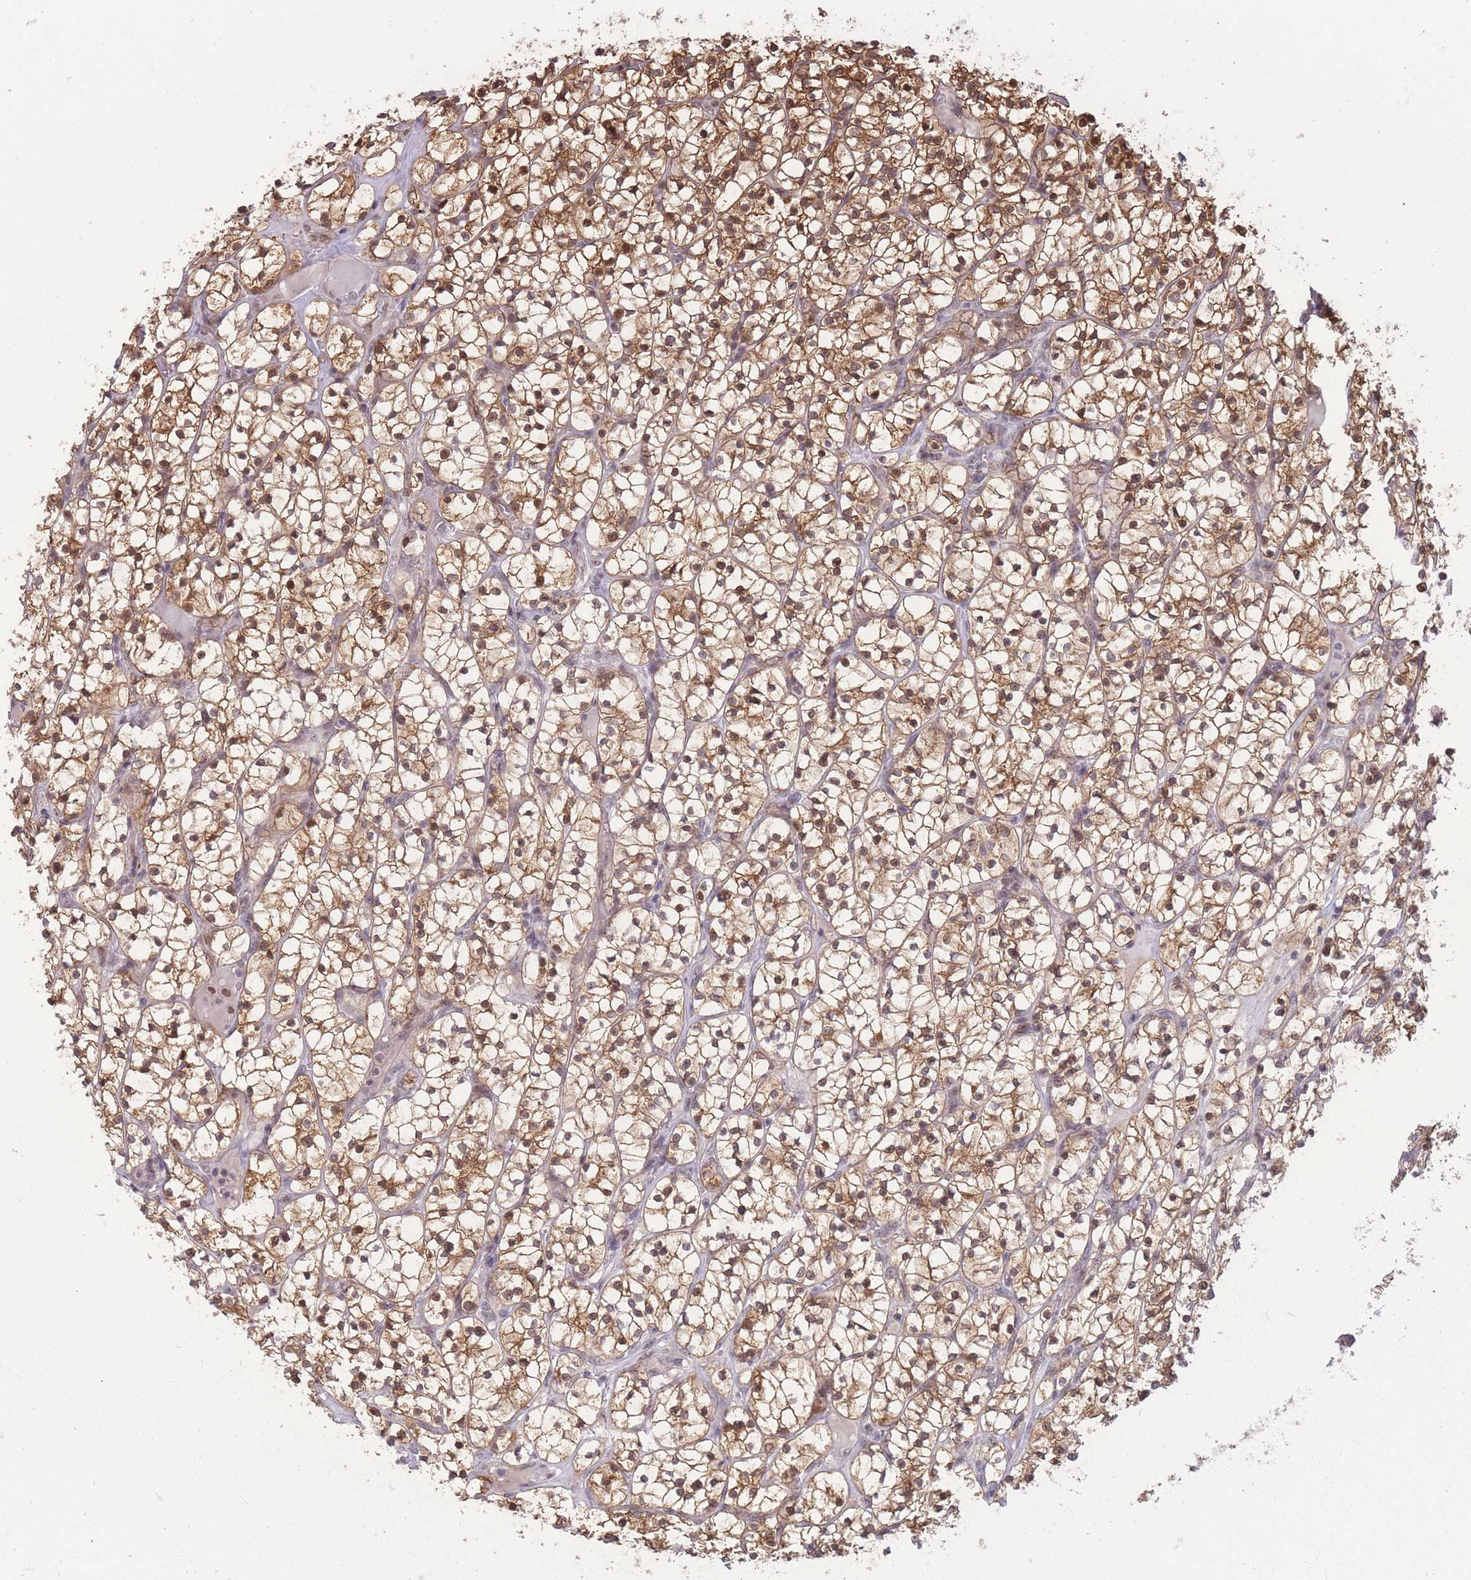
{"staining": {"intensity": "moderate", "quantity": ">75%", "location": "cytoplasmic/membranous,nuclear"}, "tissue": "renal cancer", "cell_type": "Tumor cells", "image_type": "cancer", "snomed": [{"axis": "morphology", "description": "Adenocarcinoma, NOS"}, {"axis": "topography", "description": "Kidney"}], "caption": "Tumor cells demonstrate medium levels of moderate cytoplasmic/membranous and nuclear staining in about >75% of cells in human renal cancer.", "gene": "DEAF1", "patient": {"sex": "female", "age": 64}}